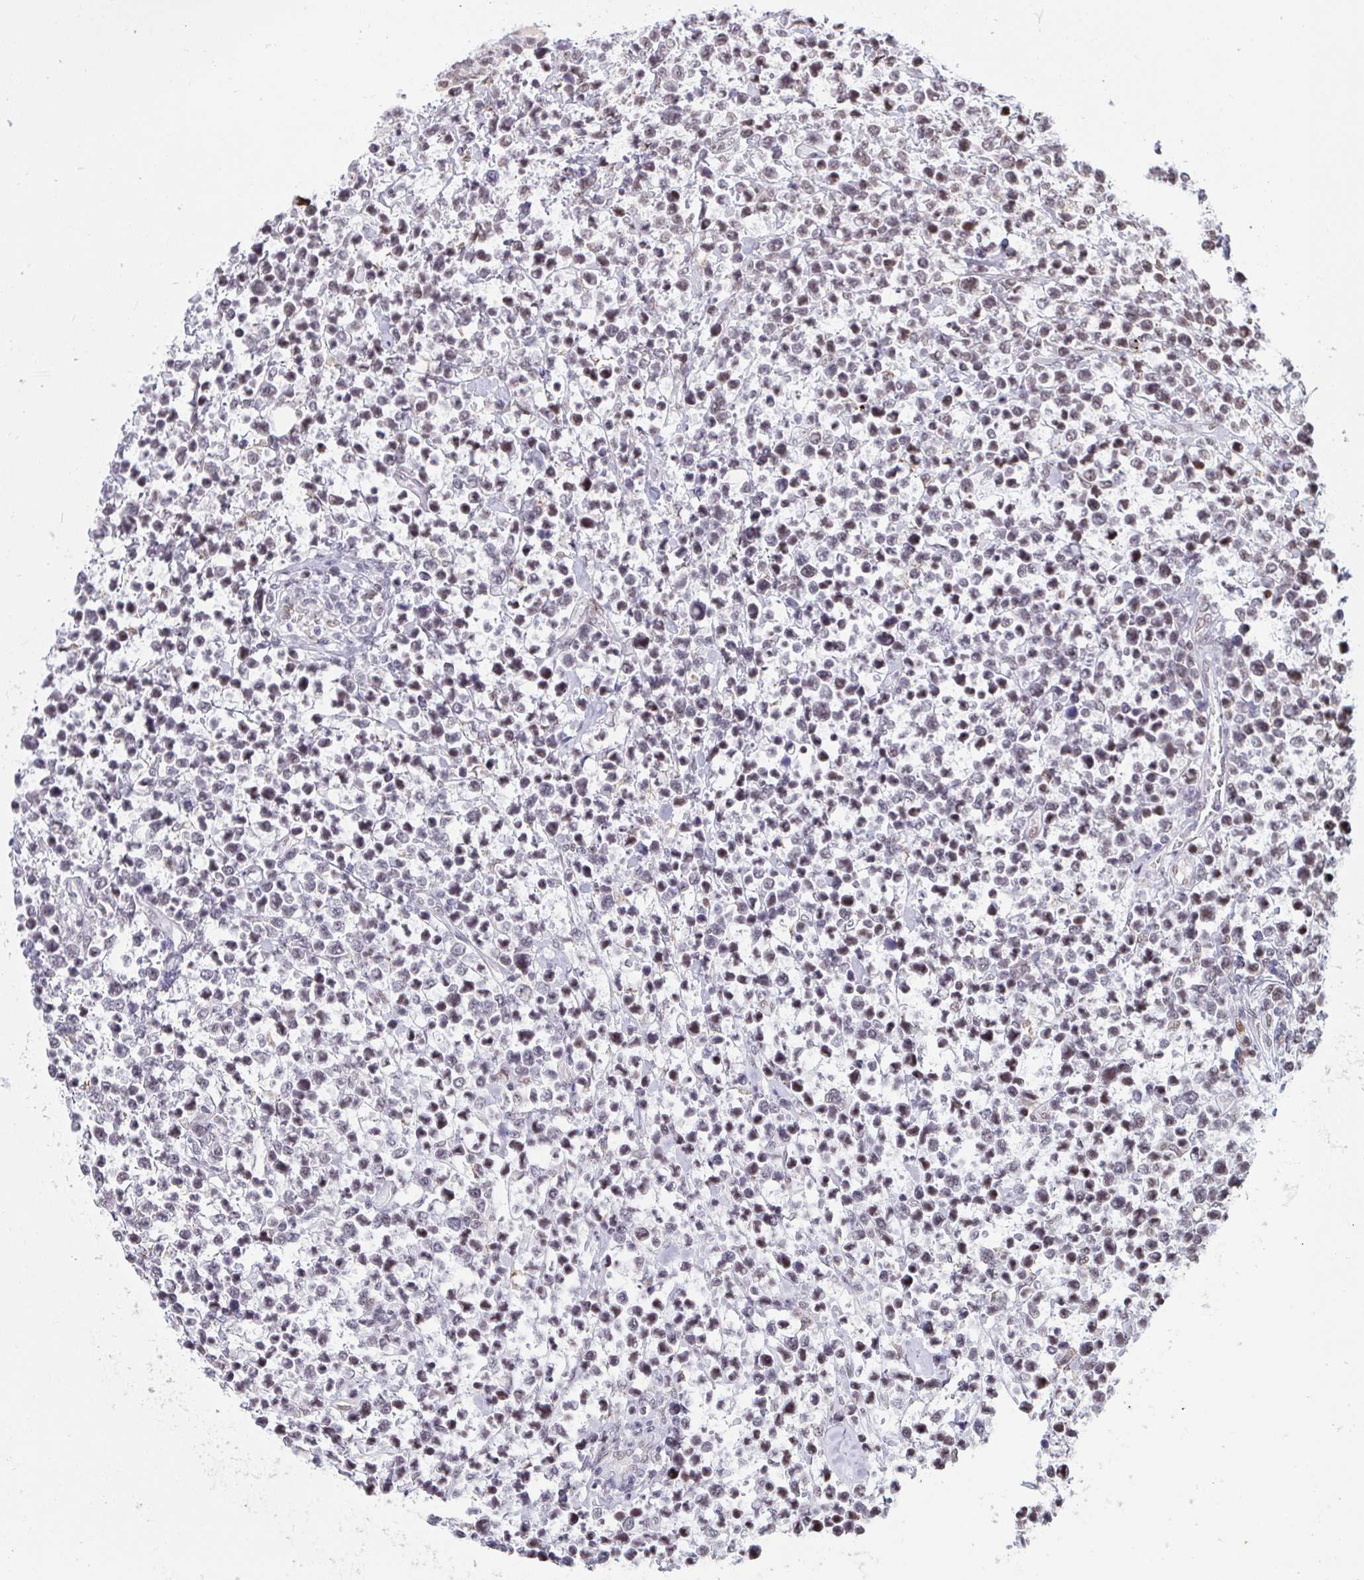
{"staining": {"intensity": "weak", "quantity": "25%-75%", "location": "nuclear"}, "tissue": "lymphoma", "cell_type": "Tumor cells", "image_type": "cancer", "snomed": [{"axis": "morphology", "description": "Malignant lymphoma, non-Hodgkin's type, High grade"}, {"axis": "topography", "description": "Soft tissue"}], "caption": "This micrograph exhibits malignant lymphoma, non-Hodgkin's type (high-grade) stained with IHC to label a protein in brown. The nuclear of tumor cells show weak positivity for the protein. Nuclei are counter-stained blue.", "gene": "CBFA2T2", "patient": {"sex": "female", "age": 56}}